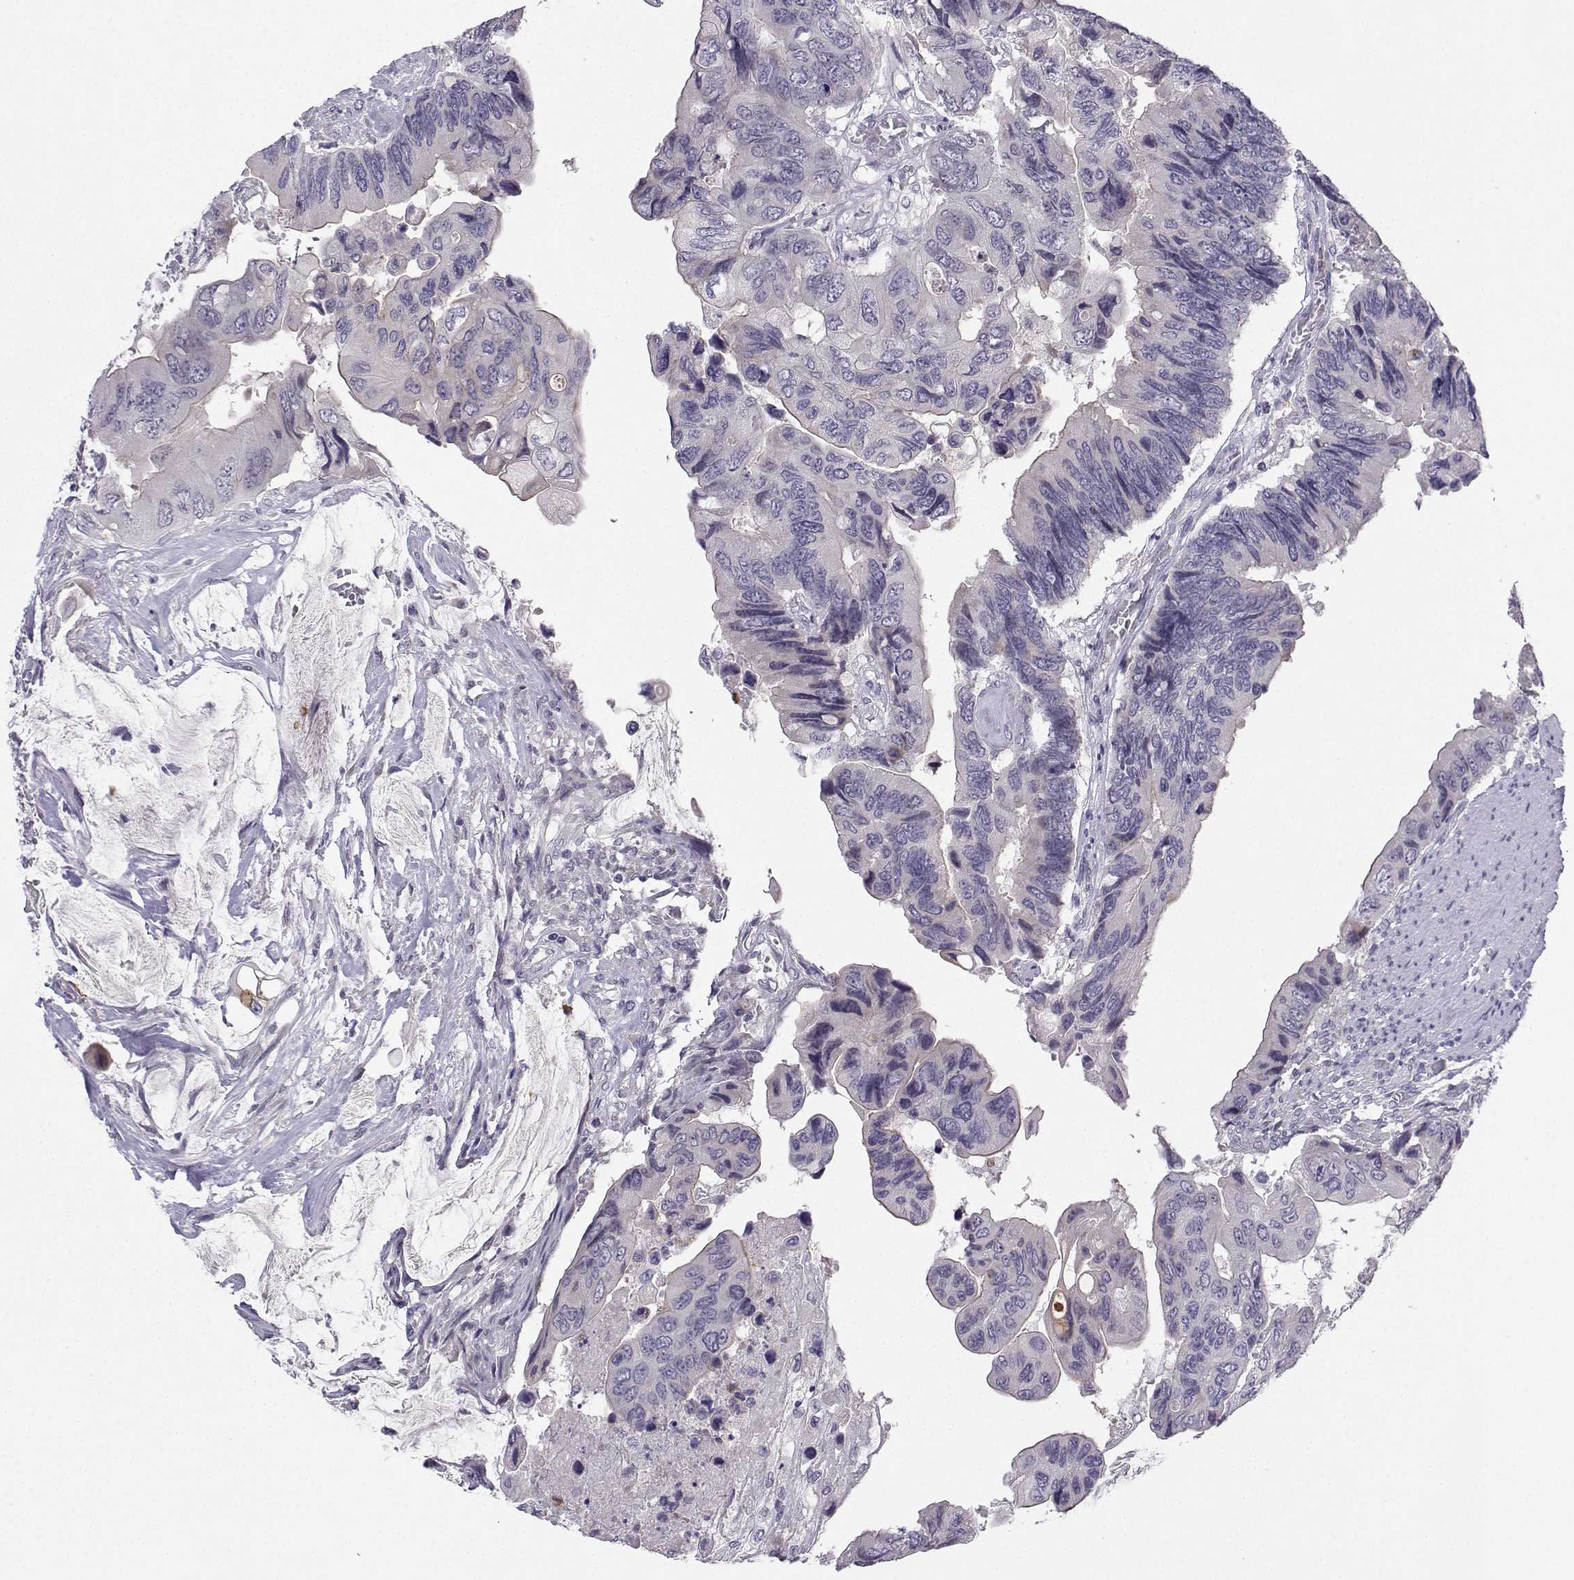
{"staining": {"intensity": "negative", "quantity": "none", "location": "none"}, "tissue": "colorectal cancer", "cell_type": "Tumor cells", "image_type": "cancer", "snomed": [{"axis": "morphology", "description": "Adenocarcinoma, NOS"}, {"axis": "topography", "description": "Rectum"}], "caption": "A micrograph of human colorectal adenocarcinoma is negative for staining in tumor cells.", "gene": "CALY", "patient": {"sex": "male", "age": 63}}